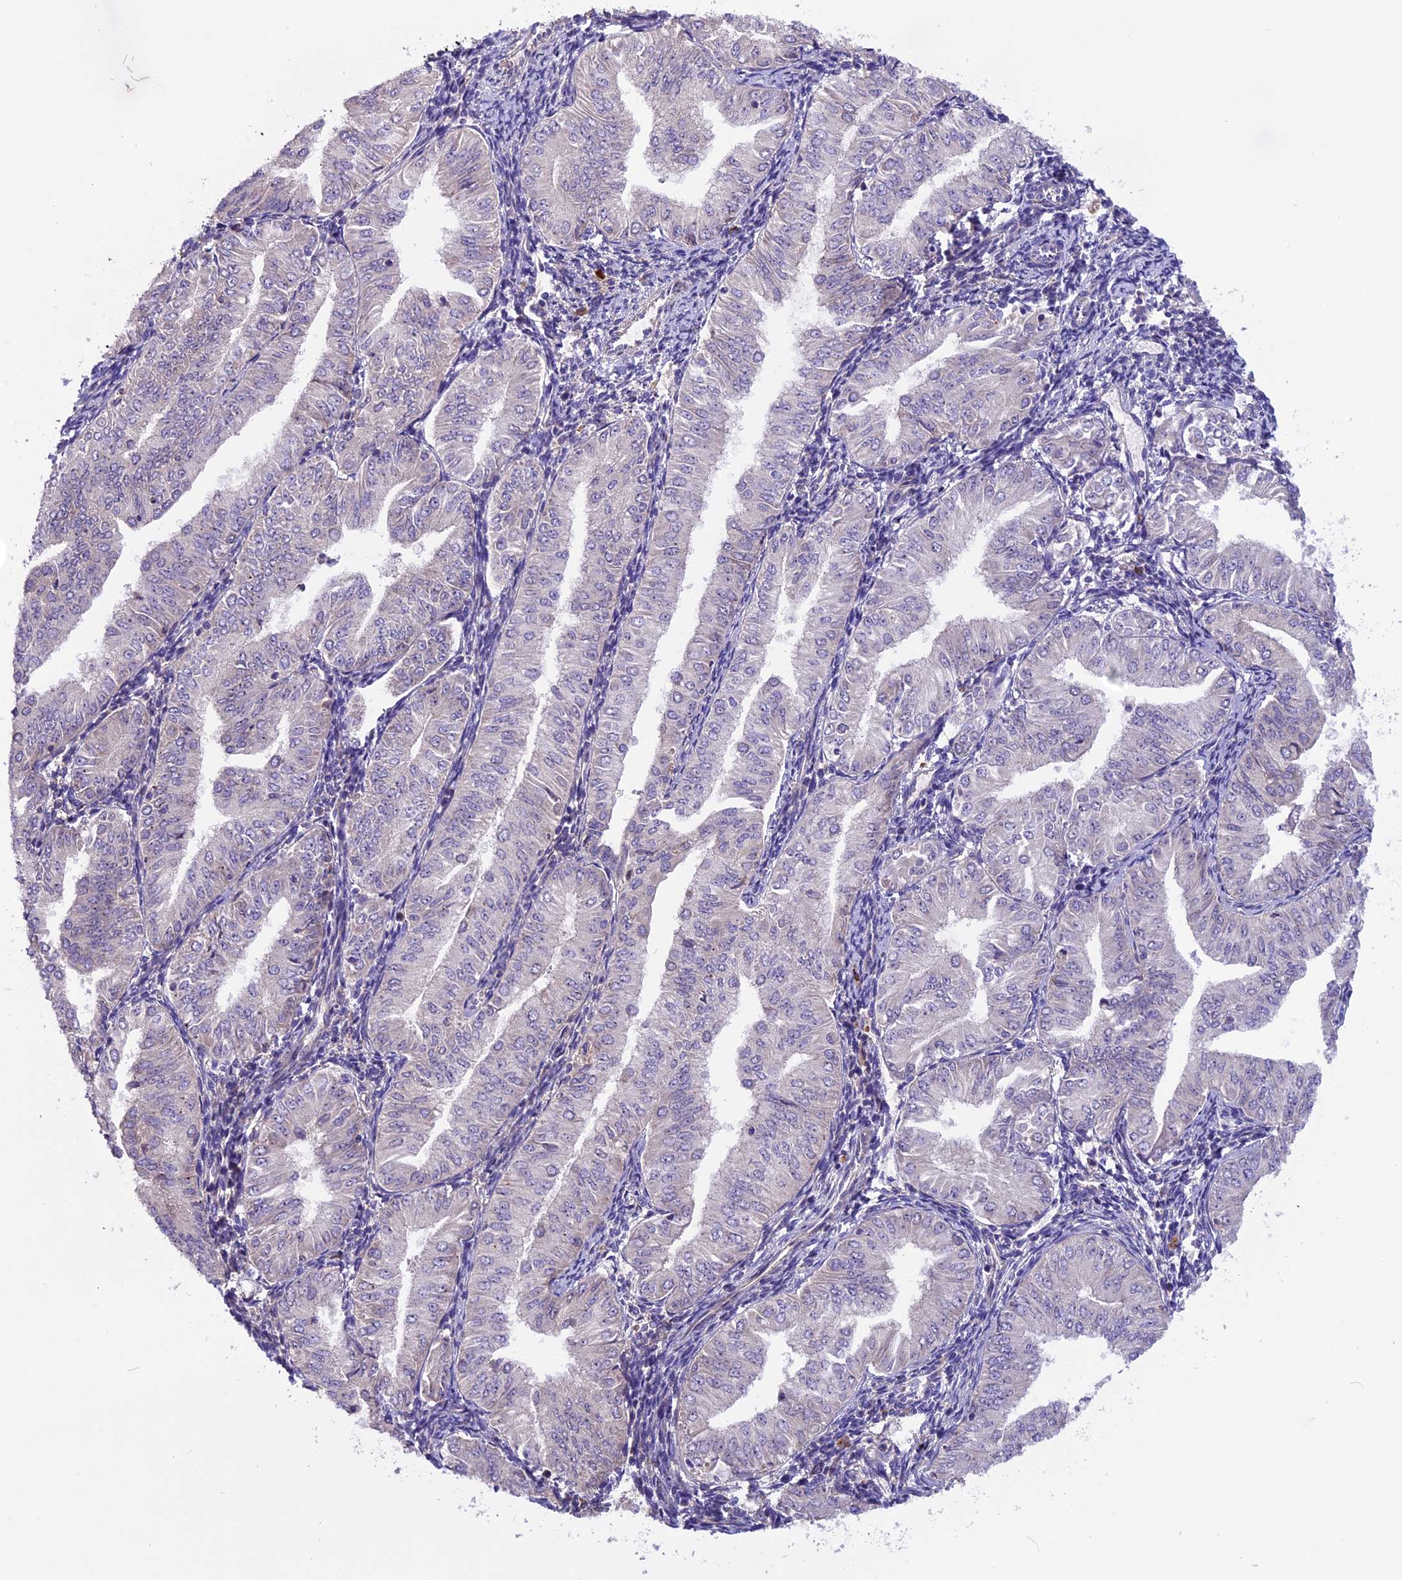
{"staining": {"intensity": "negative", "quantity": "none", "location": "none"}, "tissue": "endometrial cancer", "cell_type": "Tumor cells", "image_type": "cancer", "snomed": [{"axis": "morphology", "description": "Normal tissue, NOS"}, {"axis": "morphology", "description": "Adenocarcinoma, NOS"}, {"axis": "topography", "description": "Endometrium"}], "caption": "This histopathology image is of endometrial cancer (adenocarcinoma) stained with immunohistochemistry to label a protein in brown with the nuclei are counter-stained blue. There is no expression in tumor cells.", "gene": "FRY", "patient": {"sex": "female", "age": 53}}